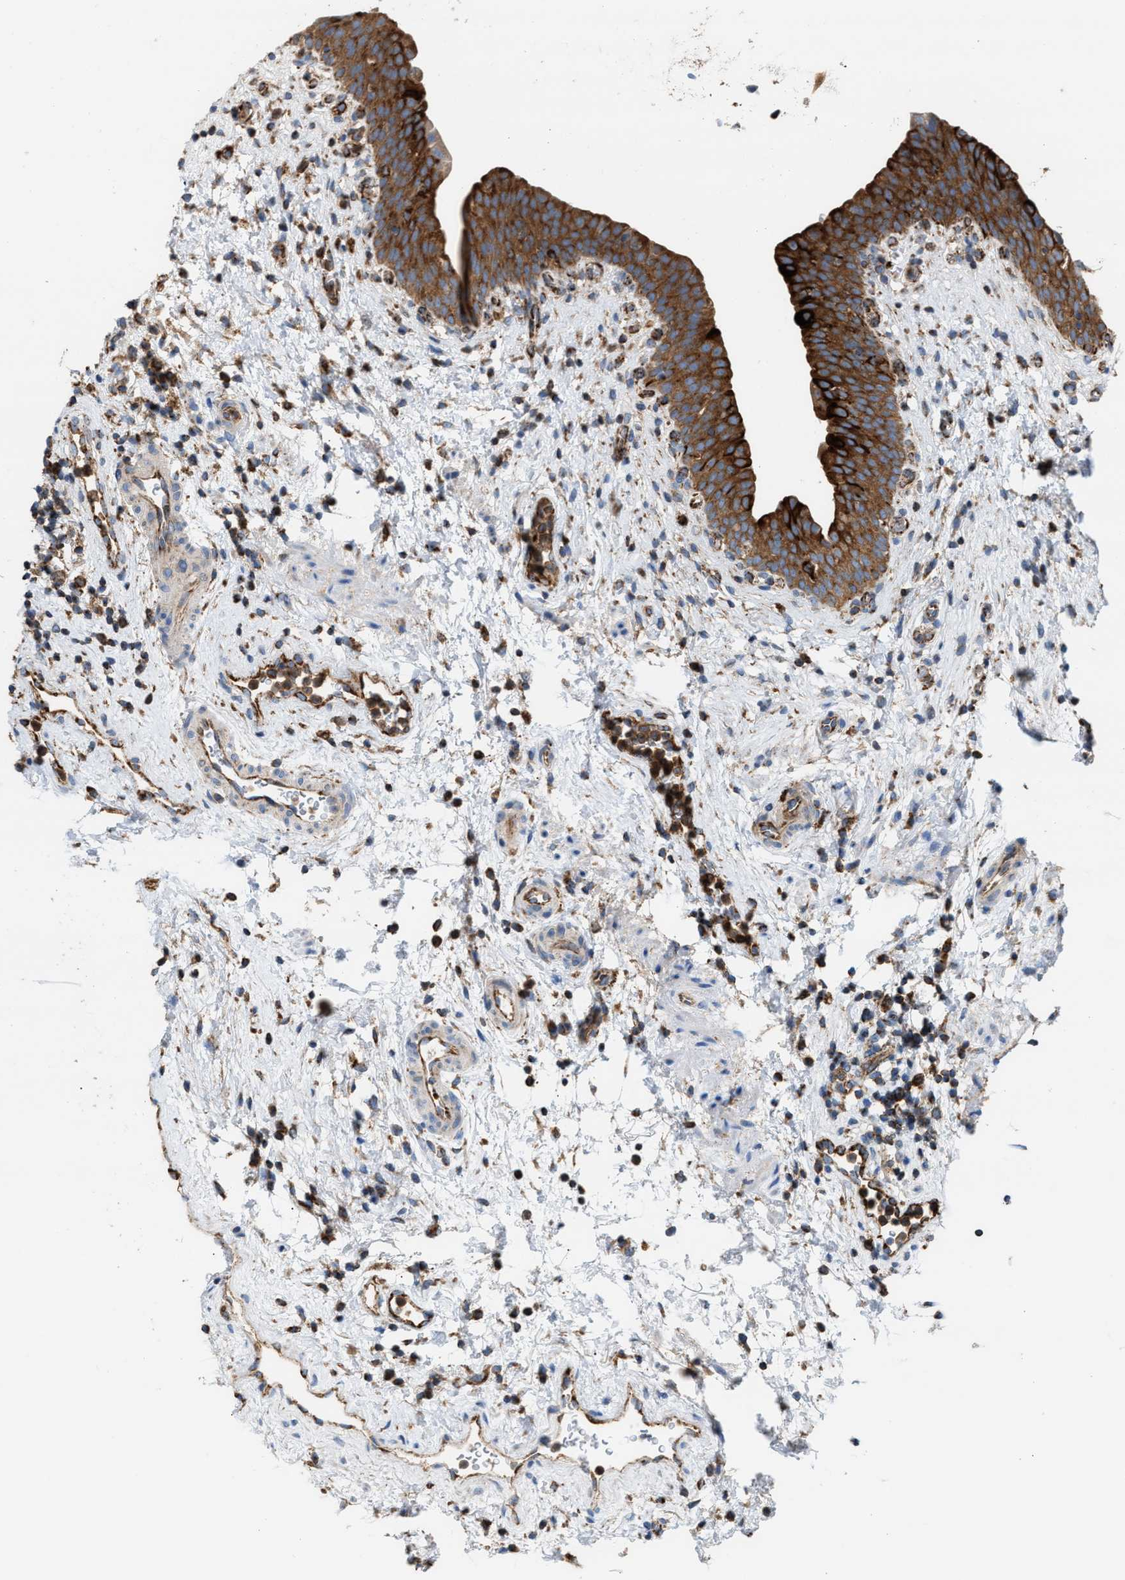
{"staining": {"intensity": "strong", "quantity": ">75%", "location": "cytoplasmic/membranous"}, "tissue": "urinary bladder", "cell_type": "Urothelial cells", "image_type": "normal", "snomed": [{"axis": "morphology", "description": "Normal tissue, NOS"}, {"axis": "topography", "description": "Urinary bladder"}], "caption": "Urothelial cells show high levels of strong cytoplasmic/membranous staining in approximately >75% of cells in normal human urinary bladder. The staining was performed using DAB (3,3'-diaminobenzidine) to visualize the protein expression in brown, while the nuclei were stained in blue with hematoxylin (Magnification: 20x).", "gene": "TBC1D15", "patient": {"sex": "male", "age": 37}}